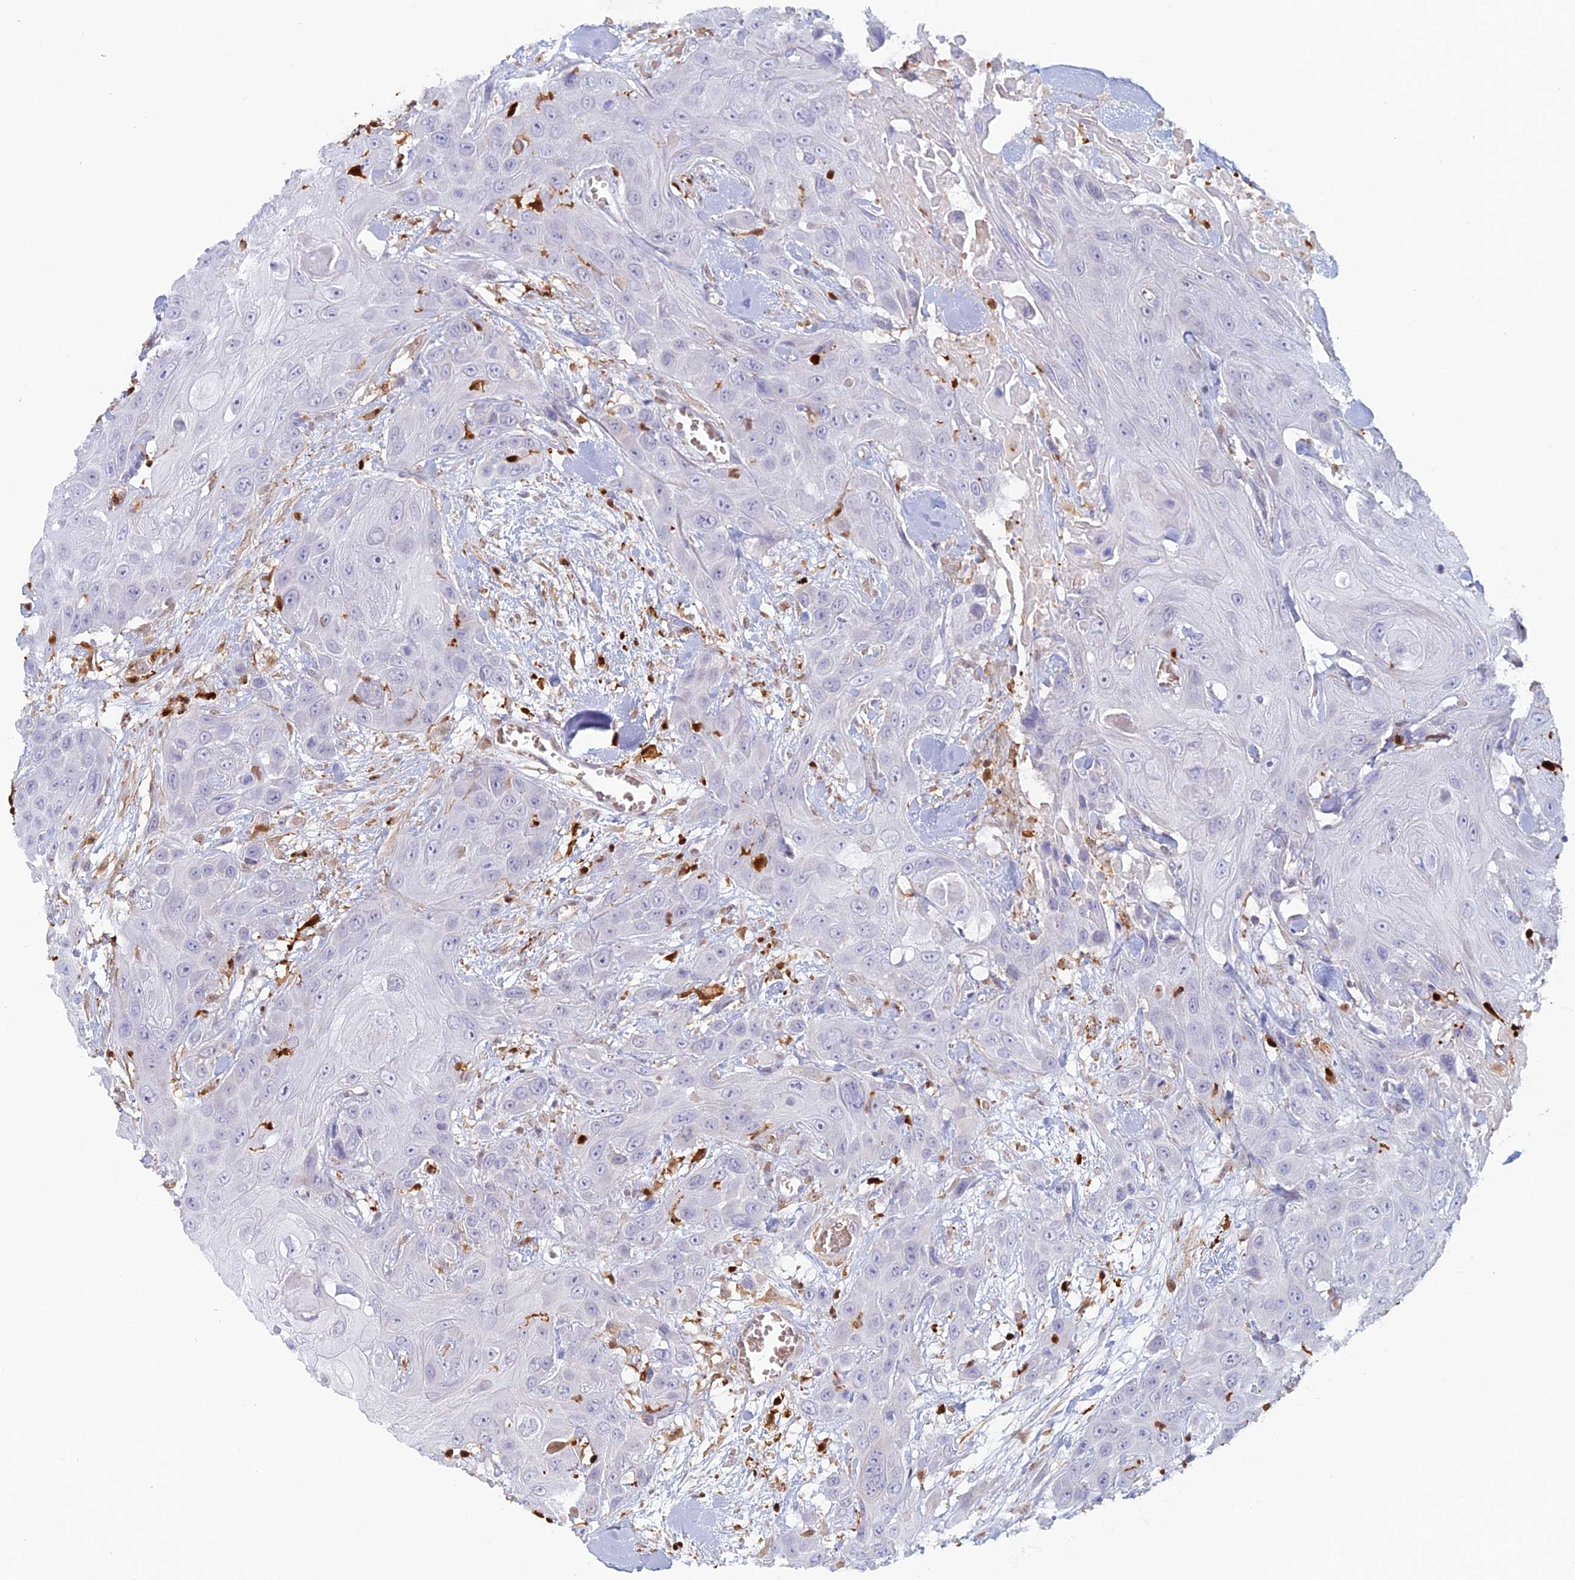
{"staining": {"intensity": "negative", "quantity": "none", "location": "none"}, "tissue": "head and neck cancer", "cell_type": "Tumor cells", "image_type": "cancer", "snomed": [{"axis": "morphology", "description": "Squamous cell carcinoma, NOS"}, {"axis": "topography", "description": "Head-Neck"}], "caption": "Immunohistochemistry photomicrograph of neoplastic tissue: human head and neck cancer (squamous cell carcinoma) stained with DAB displays no significant protein expression in tumor cells.", "gene": "PGBD4", "patient": {"sex": "male", "age": 81}}